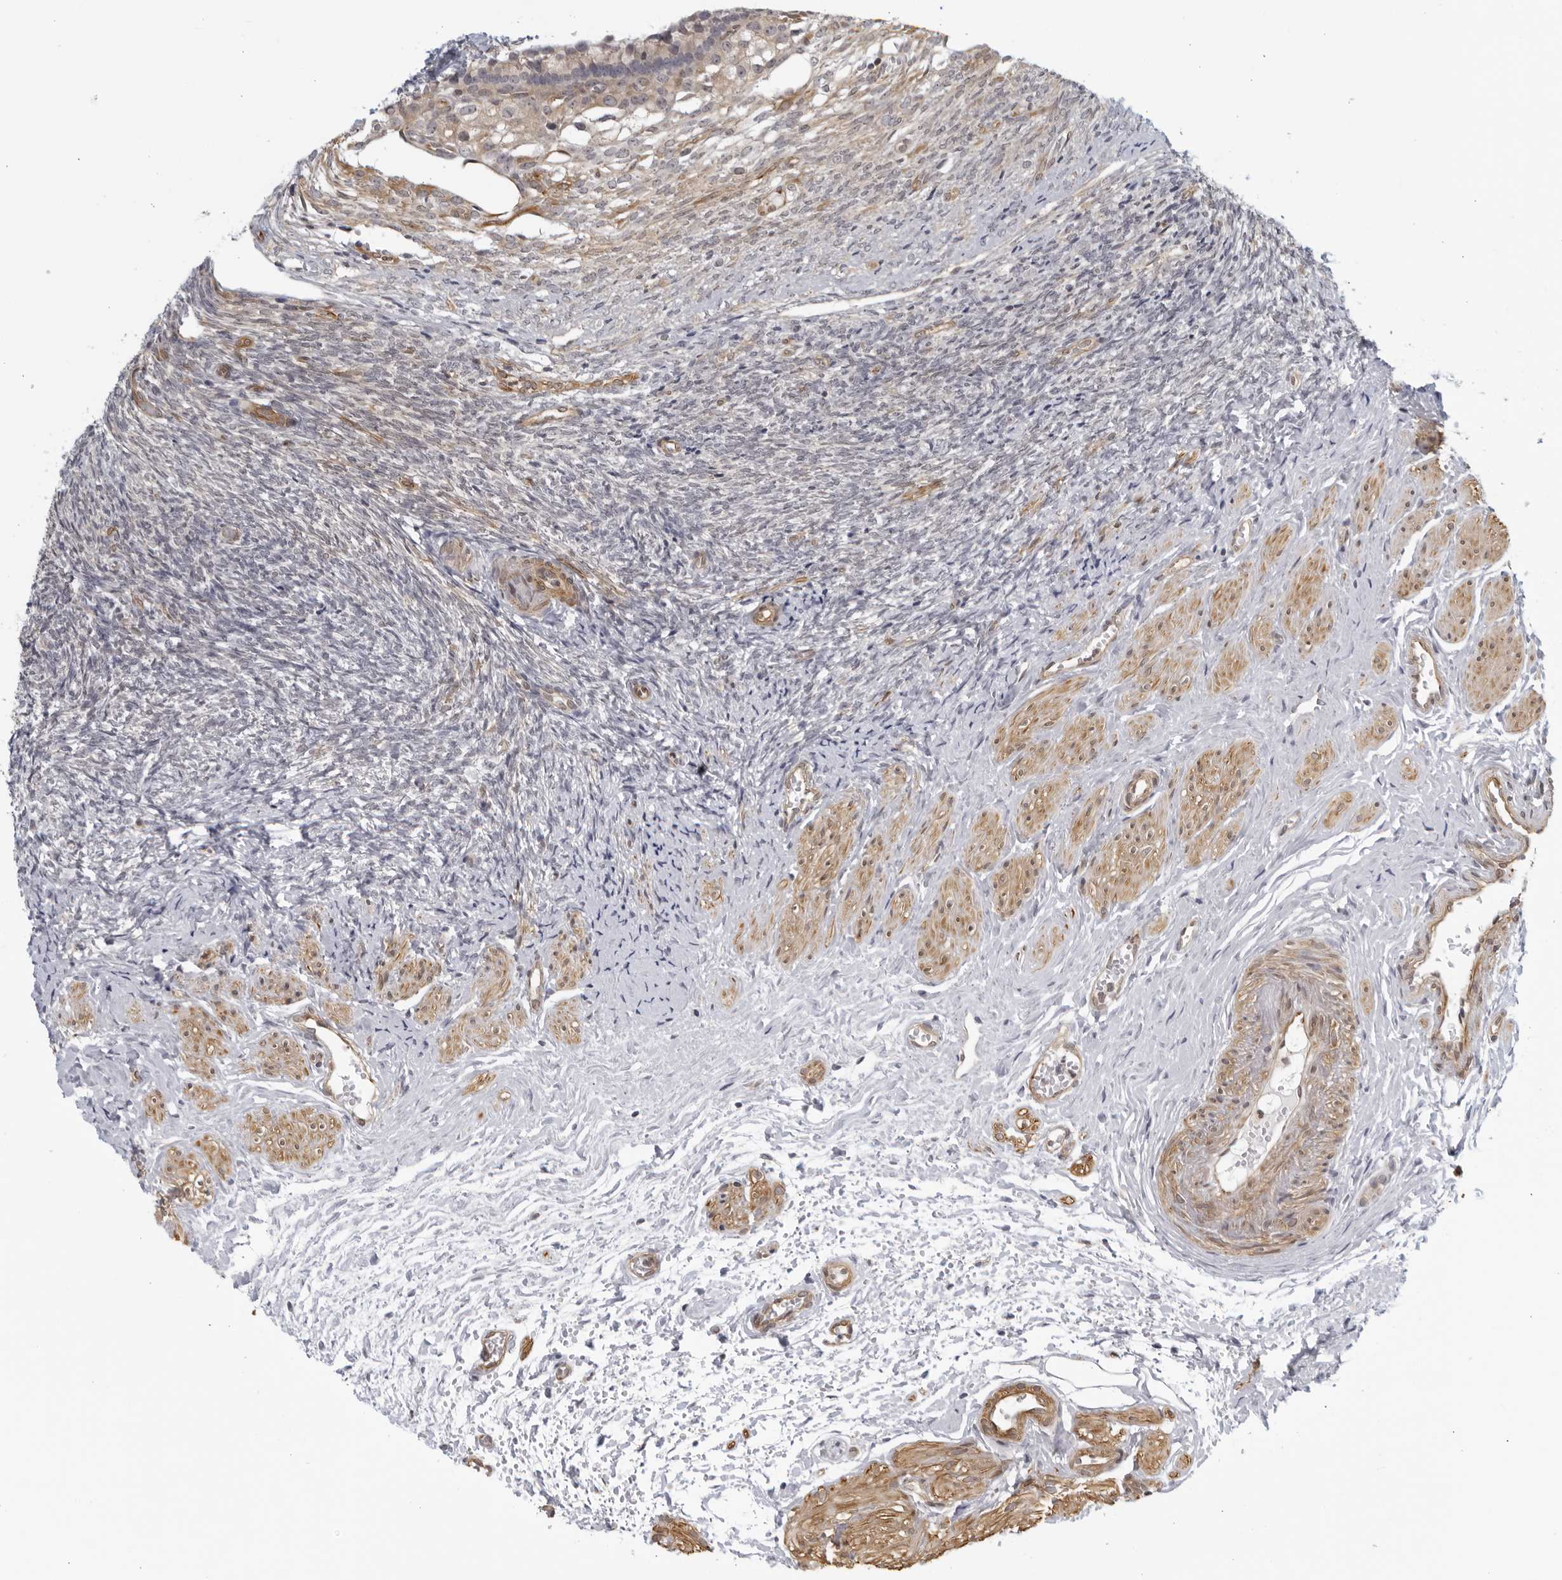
{"staining": {"intensity": "negative", "quantity": "none", "location": "none"}, "tissue": "ovary", "cell_type": "Follicle cells", "image_type": "normal", "snomed": [{"axis": "morphology", "description": "Normal tissue, NOS"}, {"axis": "topography", "description": "Ovary"}], "caption": "The immunohistochemistry (IHC) image has no significant staining in follicle cells of ovary.", "gene": "SERTAD4", "patient": {"sex": "female", "age": 41}}